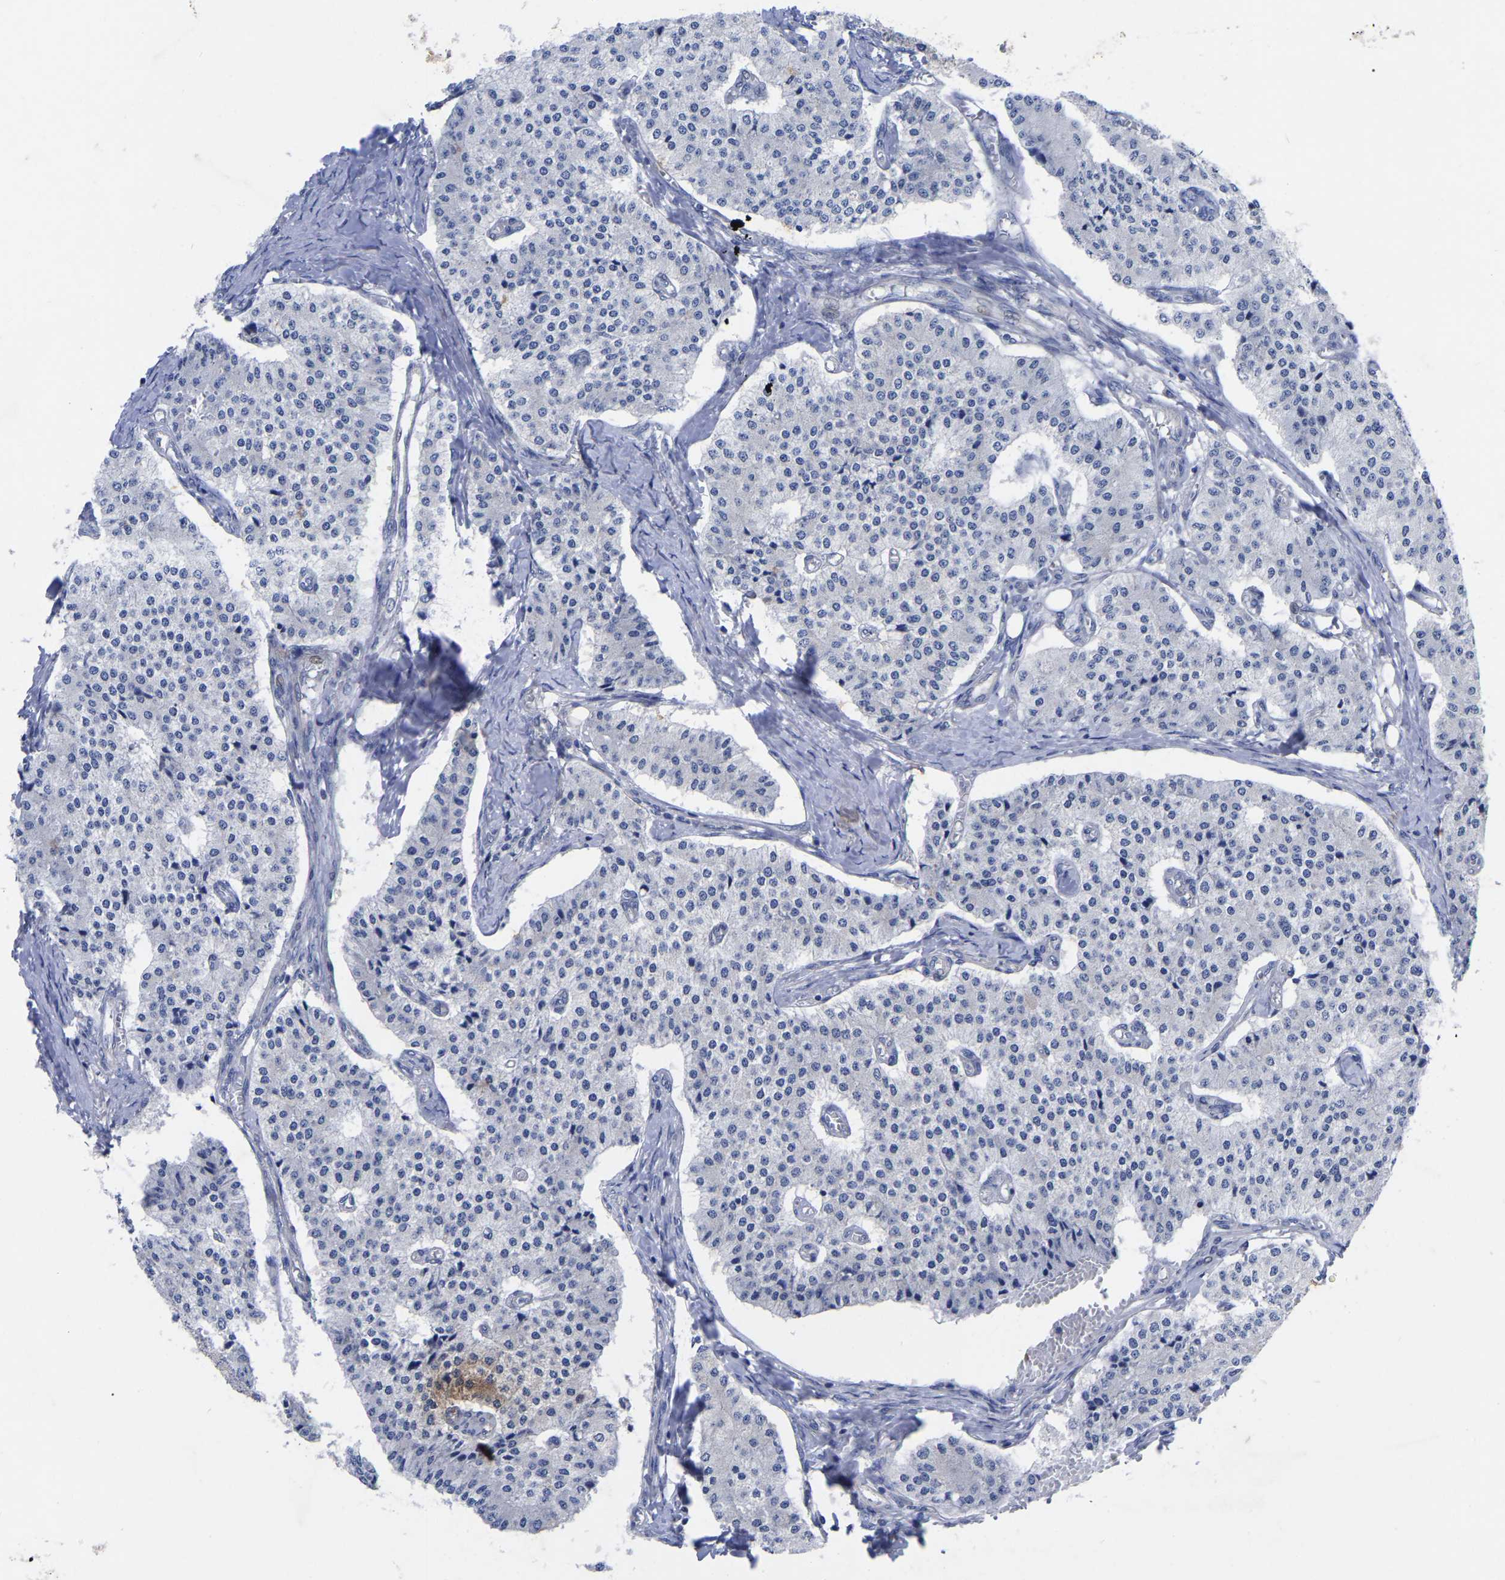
{"staining": {"intensity": "negative", "quantity": "none", "location": "none"}, "tissue": "carcinoid", "cell_type": "Tumor cells", "image_type": "cancer", "snomed": [{"axis": "morphology", "description": "Carcinoid, malignant, NOS"}, {"axis": "topography", "description": "Colon"}], "caption": "A histopathology image of human carcinoid is negative for staining in tumor cells.", "gene": "TCP1", "patient": {"sex": "female", "age": 52}}